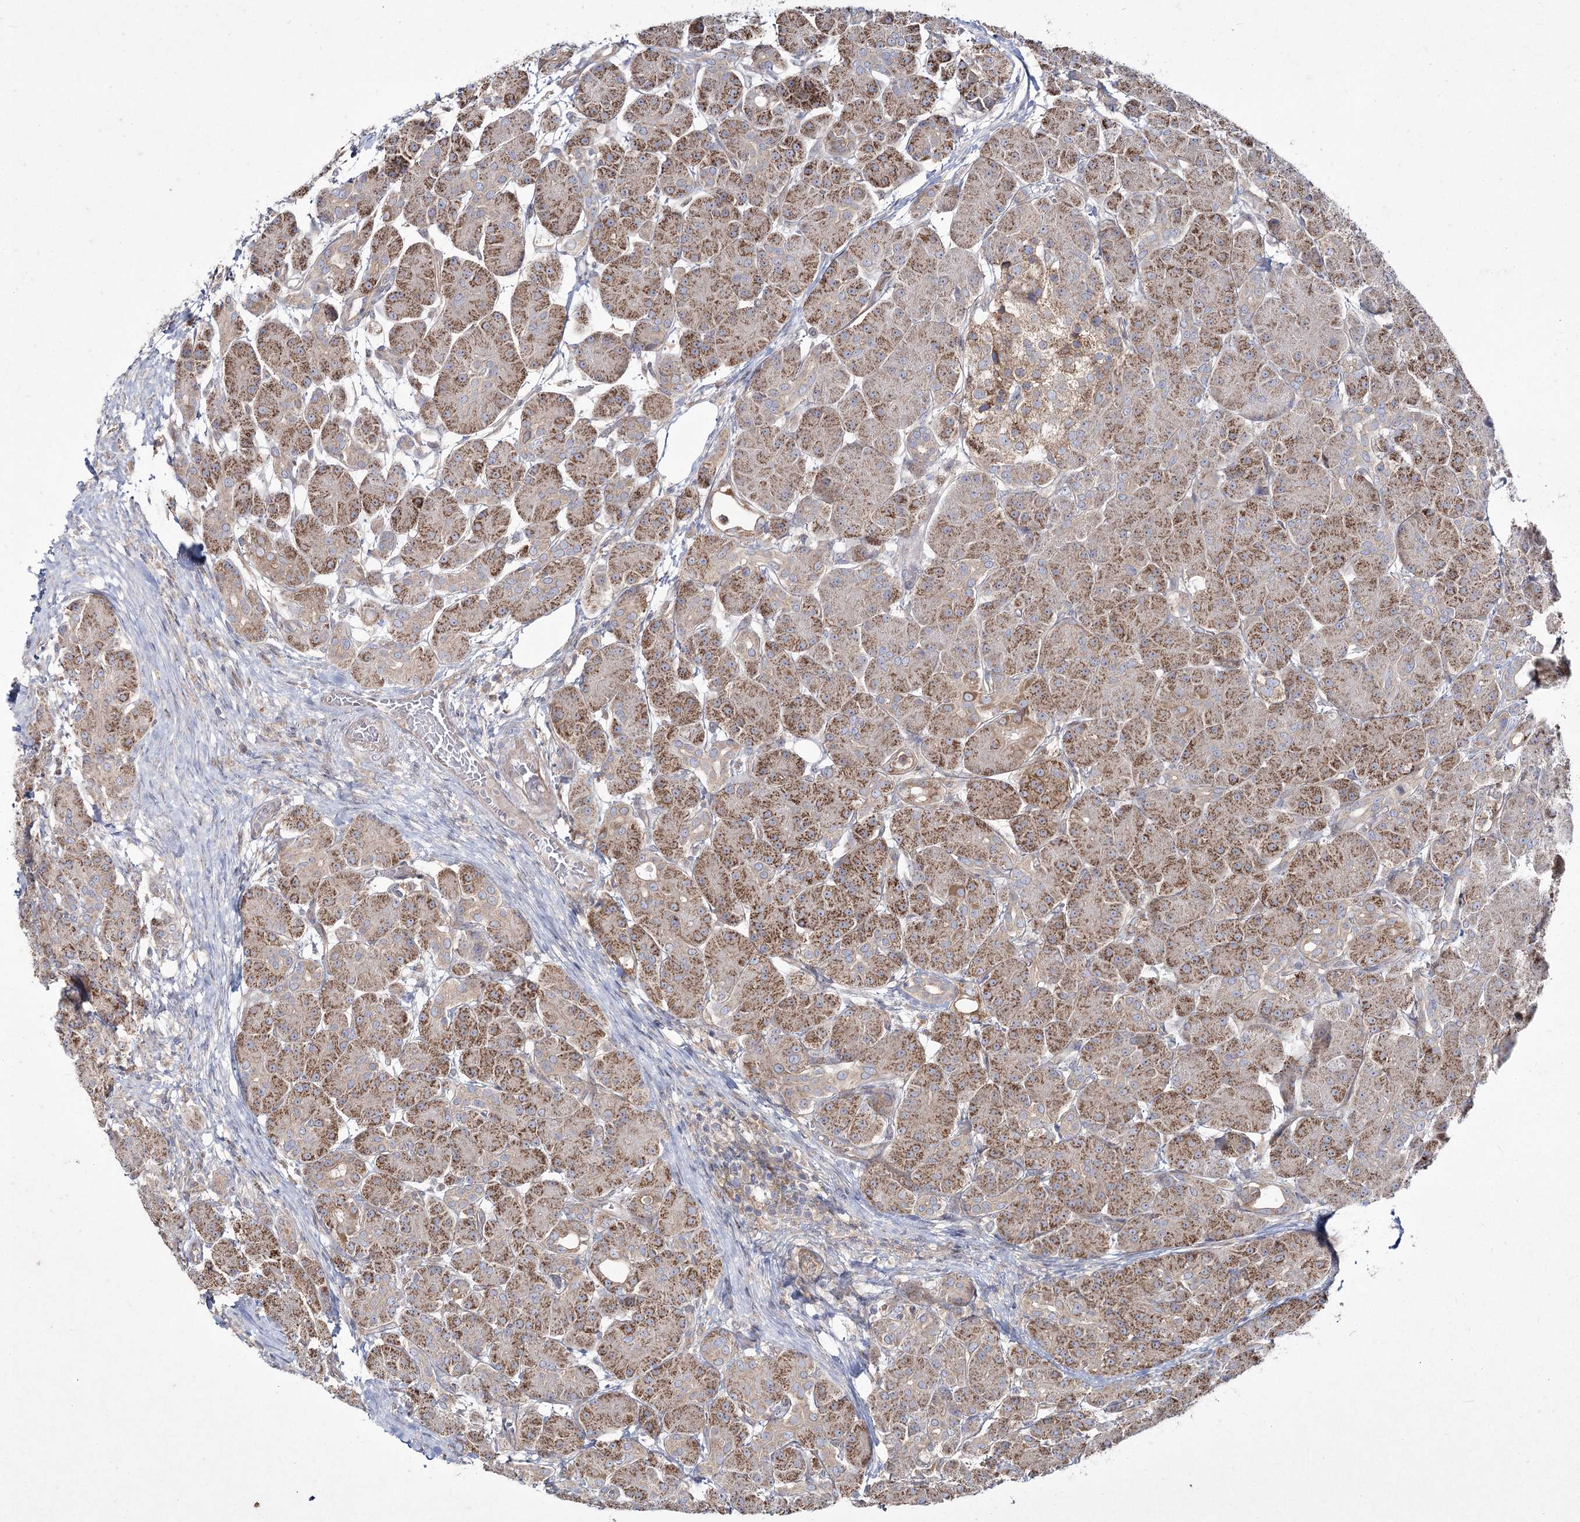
{"staining": {"intensity": "strong", "quantity": ">75%", "location": "cytoplasmic/membranous"}, "tissue": "pancreas", "cell_type": "Exocrine glandular cells", "image_type": "normal", "snomed": [{"axis": "morphology", "description": "Normal tissue, NOS"}, {"axis": "topography", "description": "Pancreas"}], "caption": "The image displays immunohistochemical staining of unremarkable pancreas. There is strong cytoplasmic/membranous staining is seen in about >75% of exocrine glandular cells. Using DAB (3,3'-diaminobenzidine) (brown) and hematoxylin (blue) stains, captured at high magnification using brightfield microscopy.", "gene": "SH3TC1", "patient": {"sex": "male", "age": 63}}